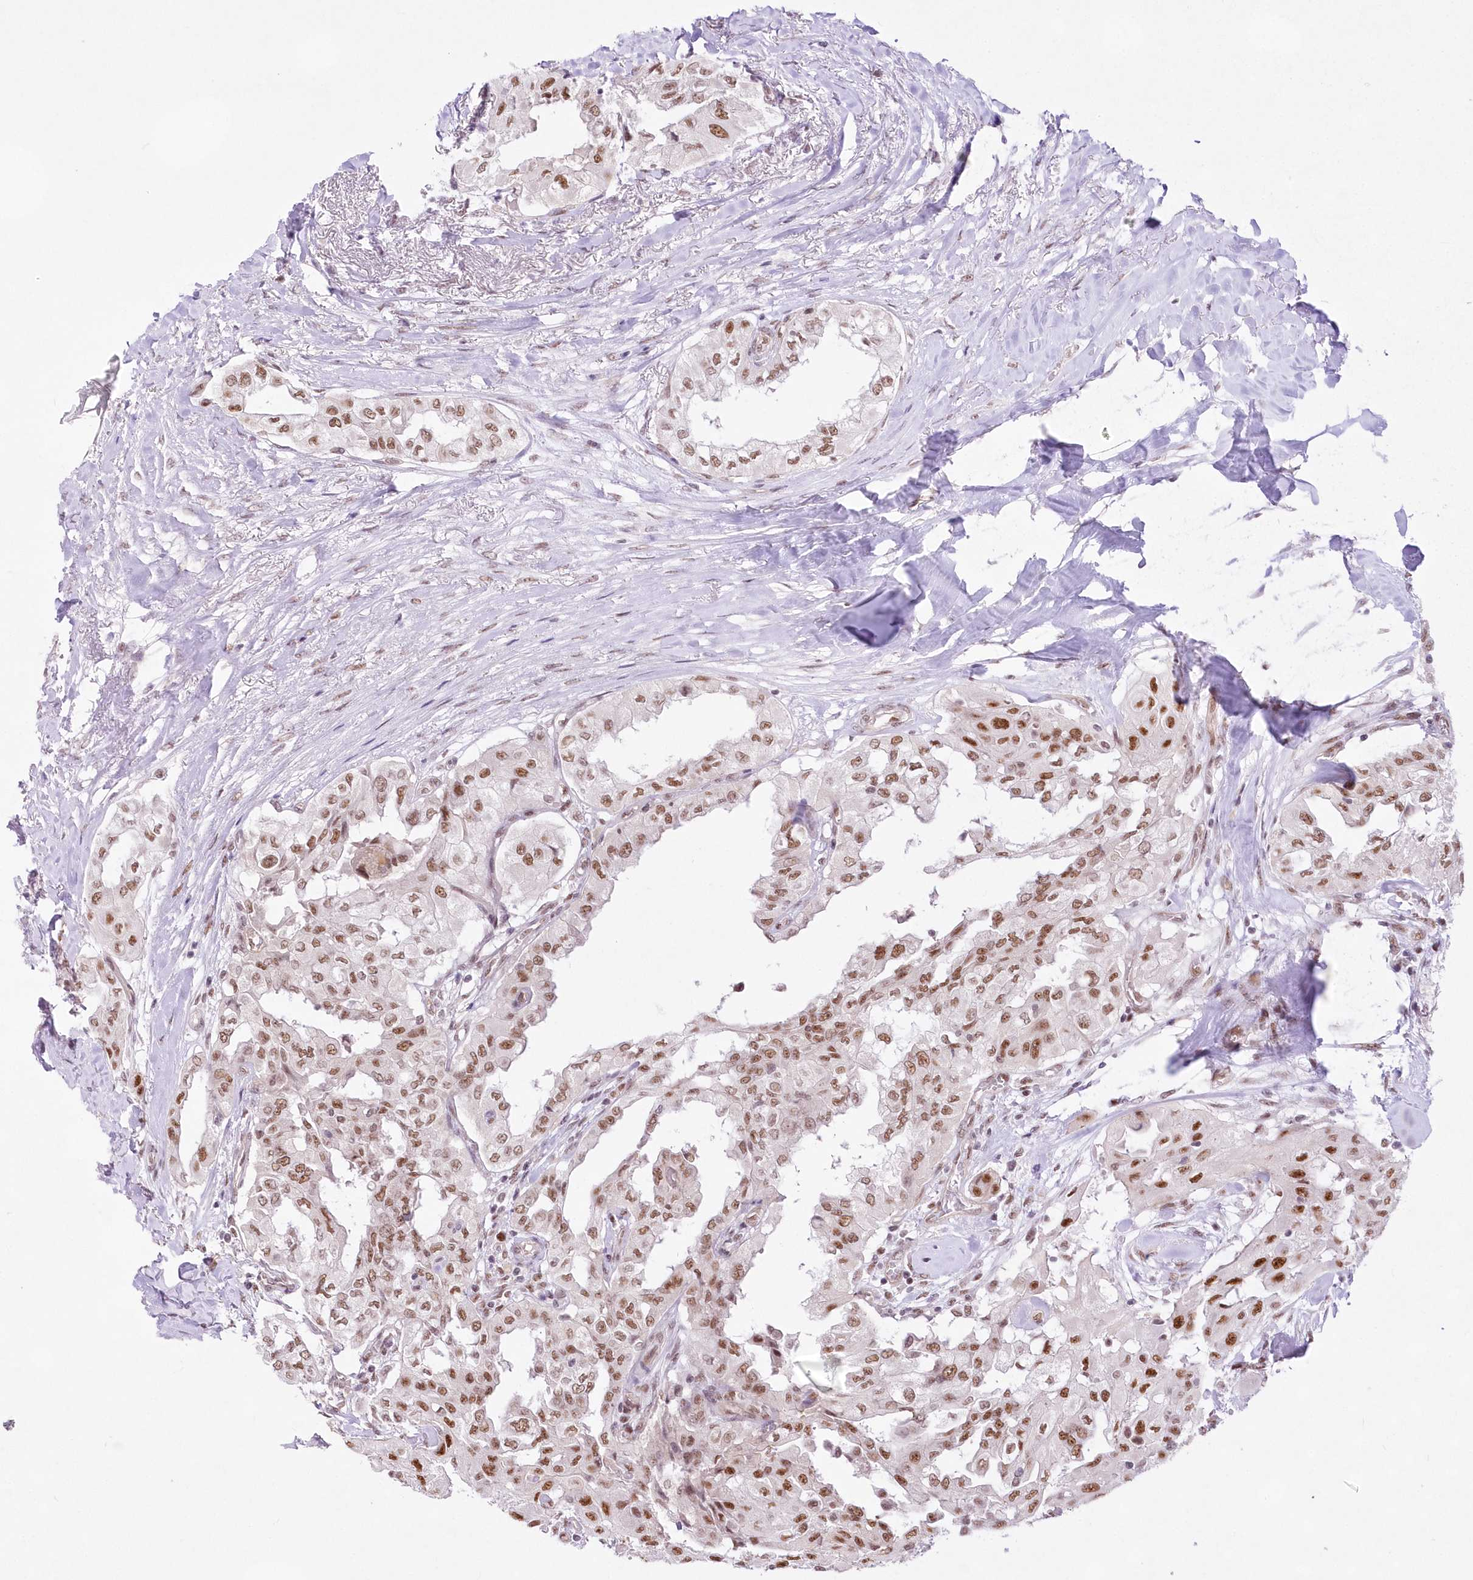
{"staining": {"intensity": "moderate", "quantity": ">75%", "location": "nuclear"}, "tissue": "thyroid cancer", "cell_type": "Tumor cells", "image_type": "cancer", "snomed": [{"axis": "morphology", "description": "Papillary adenocarcinoma, NOS"}, {"axis": "topography", "description": "Thyroid gland"}], "caption": "The image shows immunohistochemical staining of papillary adenocarcinoma (thyroid). There is moderate nuclear expression is present in approximately >75% of tumor cells. The protein of interest is stained brown, and the nuclei are stained in blue (DAB IHC with brightfield microscopy, high magnification).", "gene": "NSUN2", "patient": {"sex": "female", "age": 59}}